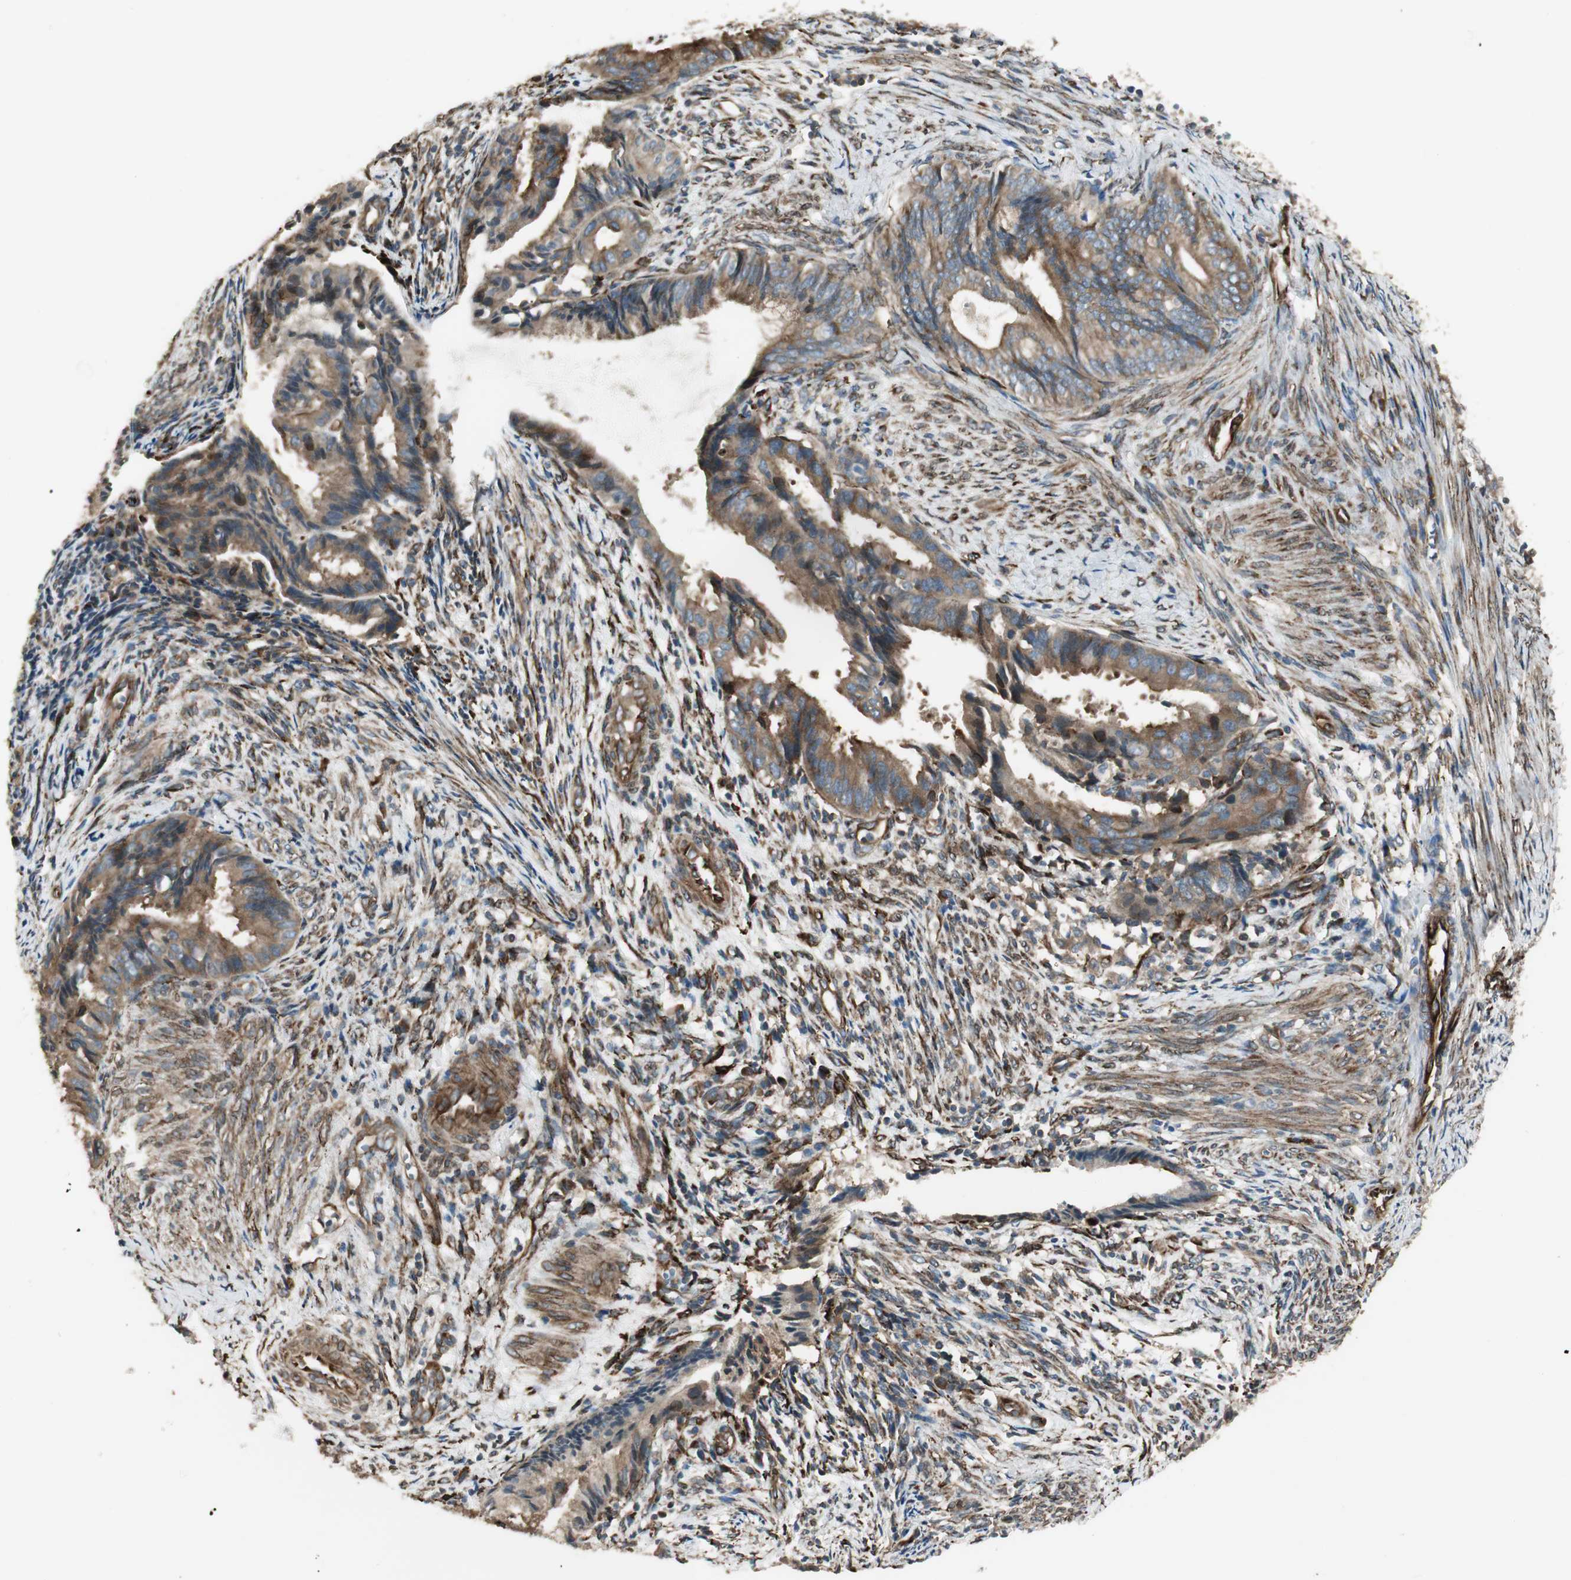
{"staining": {"intensity": "moderate", "quantity": ">75%", "location": "cytoplasmic/membranous"}, "tissue": "endometrial cancer", "cell_type": "Tumor cells", "image_type": "cancer", "snomed": [{"axis": "morphology", "description": "Adenocarcinoma, NOS"}, {"axis": "topography", "description": "Endometrium"}], "caption": "Immunohistochemical staining of human adenocarcinoma (endometrial) exhibits moderate cytoplasmic/membranous protein expression in approximately >75% of tumor cells.", "gene": "PRKG1", "patient": {"sex": "female", "age": 86}}